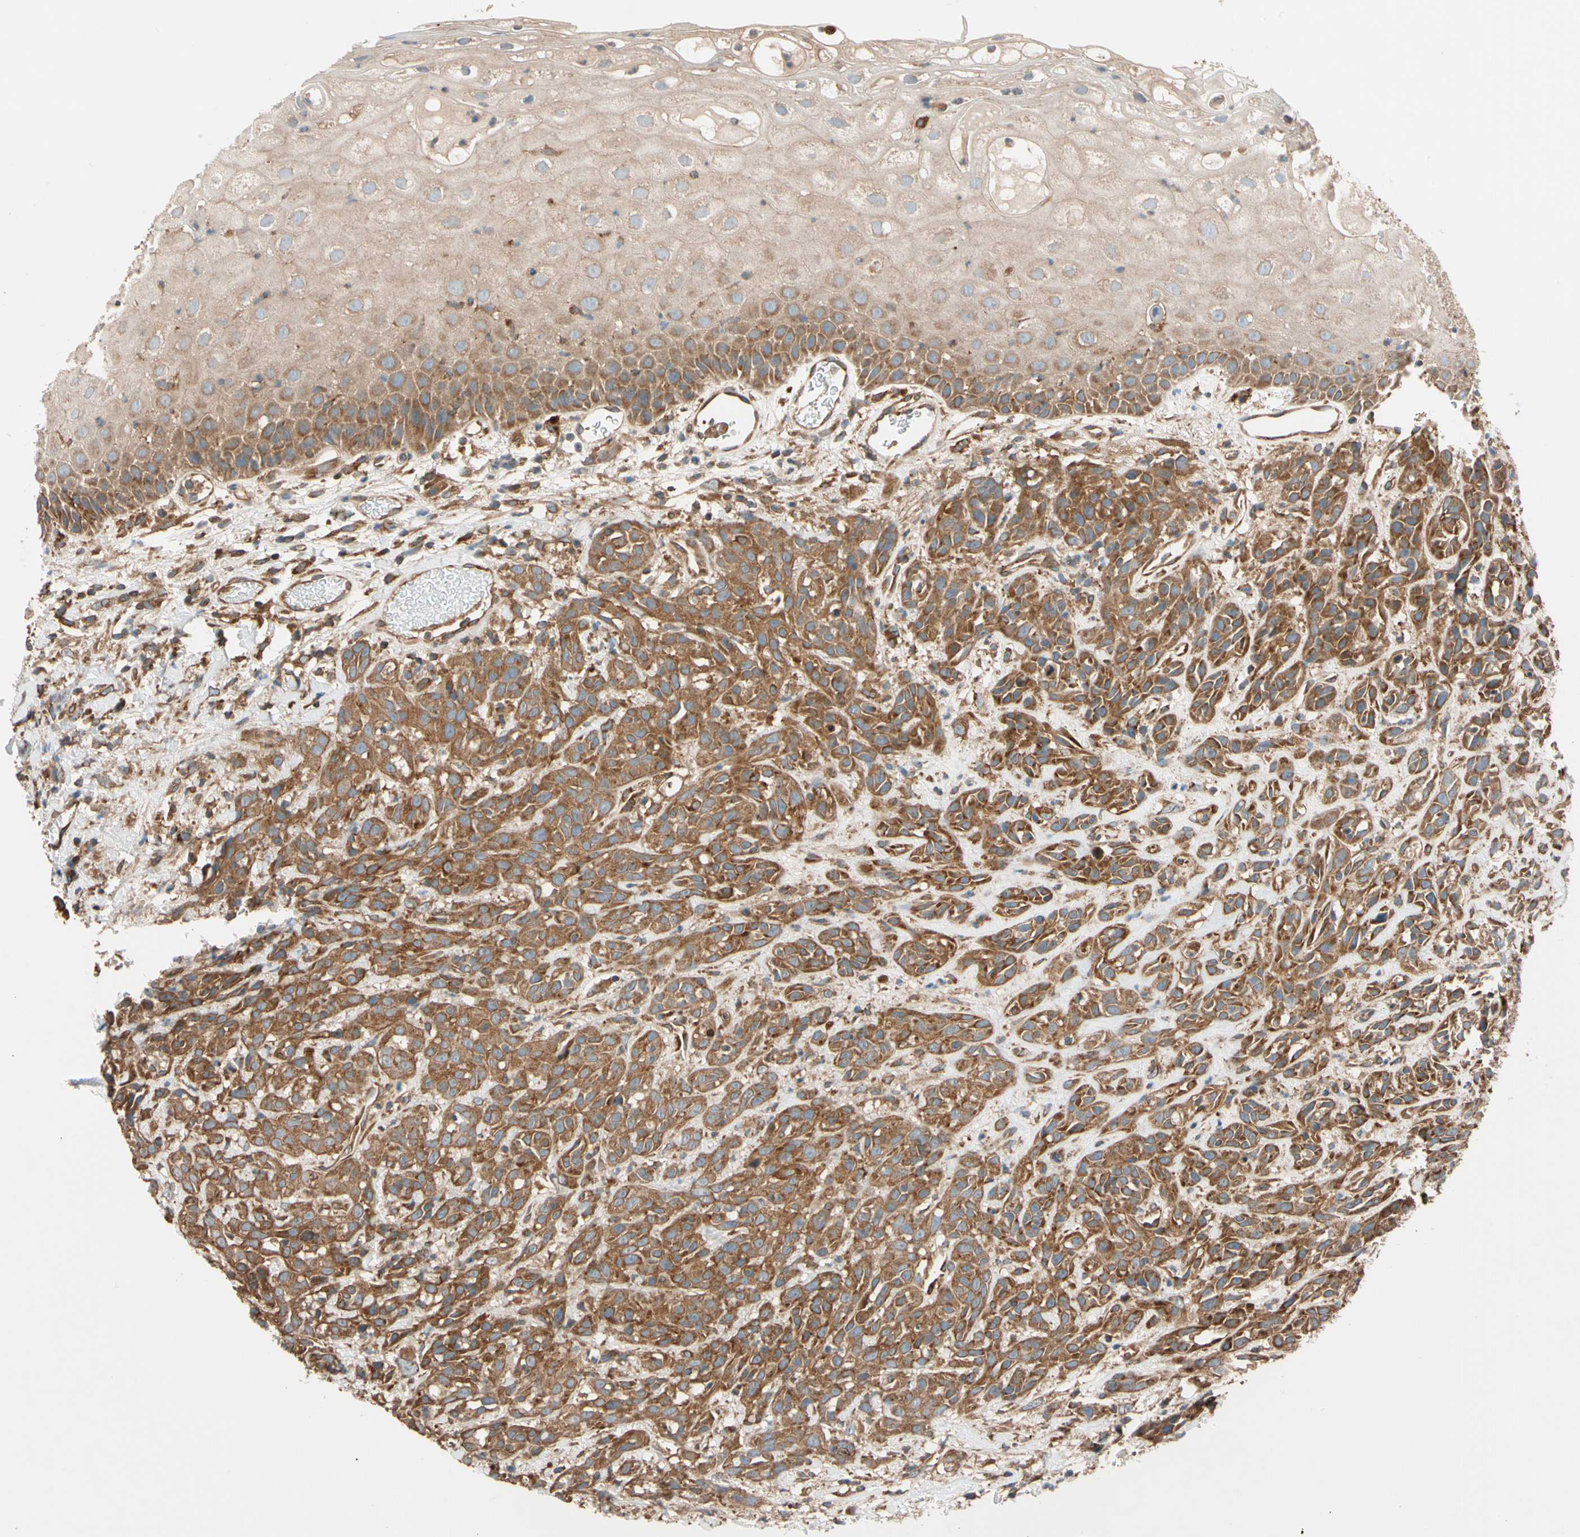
{"staining": {"intensity": "moderate", "quantity": ">75%", "location": "cytoplasmic/membranous"}, "tissue": "head and neck cancer", "cell_type": "Tumor cells", "image_type": "cancer", "snomed": [{"axis": "morphology", "description": "Normal tissue, NOS"}, {"axis": "morphology", "description": "Squamous cell carcinoma, NOS"}, {"axis": "topography", "description": "Cartilage tissue"}, {"axis": "topography", "description": "Head-Neck"}], "caption": "Immunohistochemical staining of head and neck cancer exhibits medium levels of moderate cytoplasmic/membranous protein staining in about >75% of tumor cells. (brown staining indicates protein expression, while blue staining denotes nuclei).", "gene": "PHYH", "patient": {"sex": "male", "age": 62}}